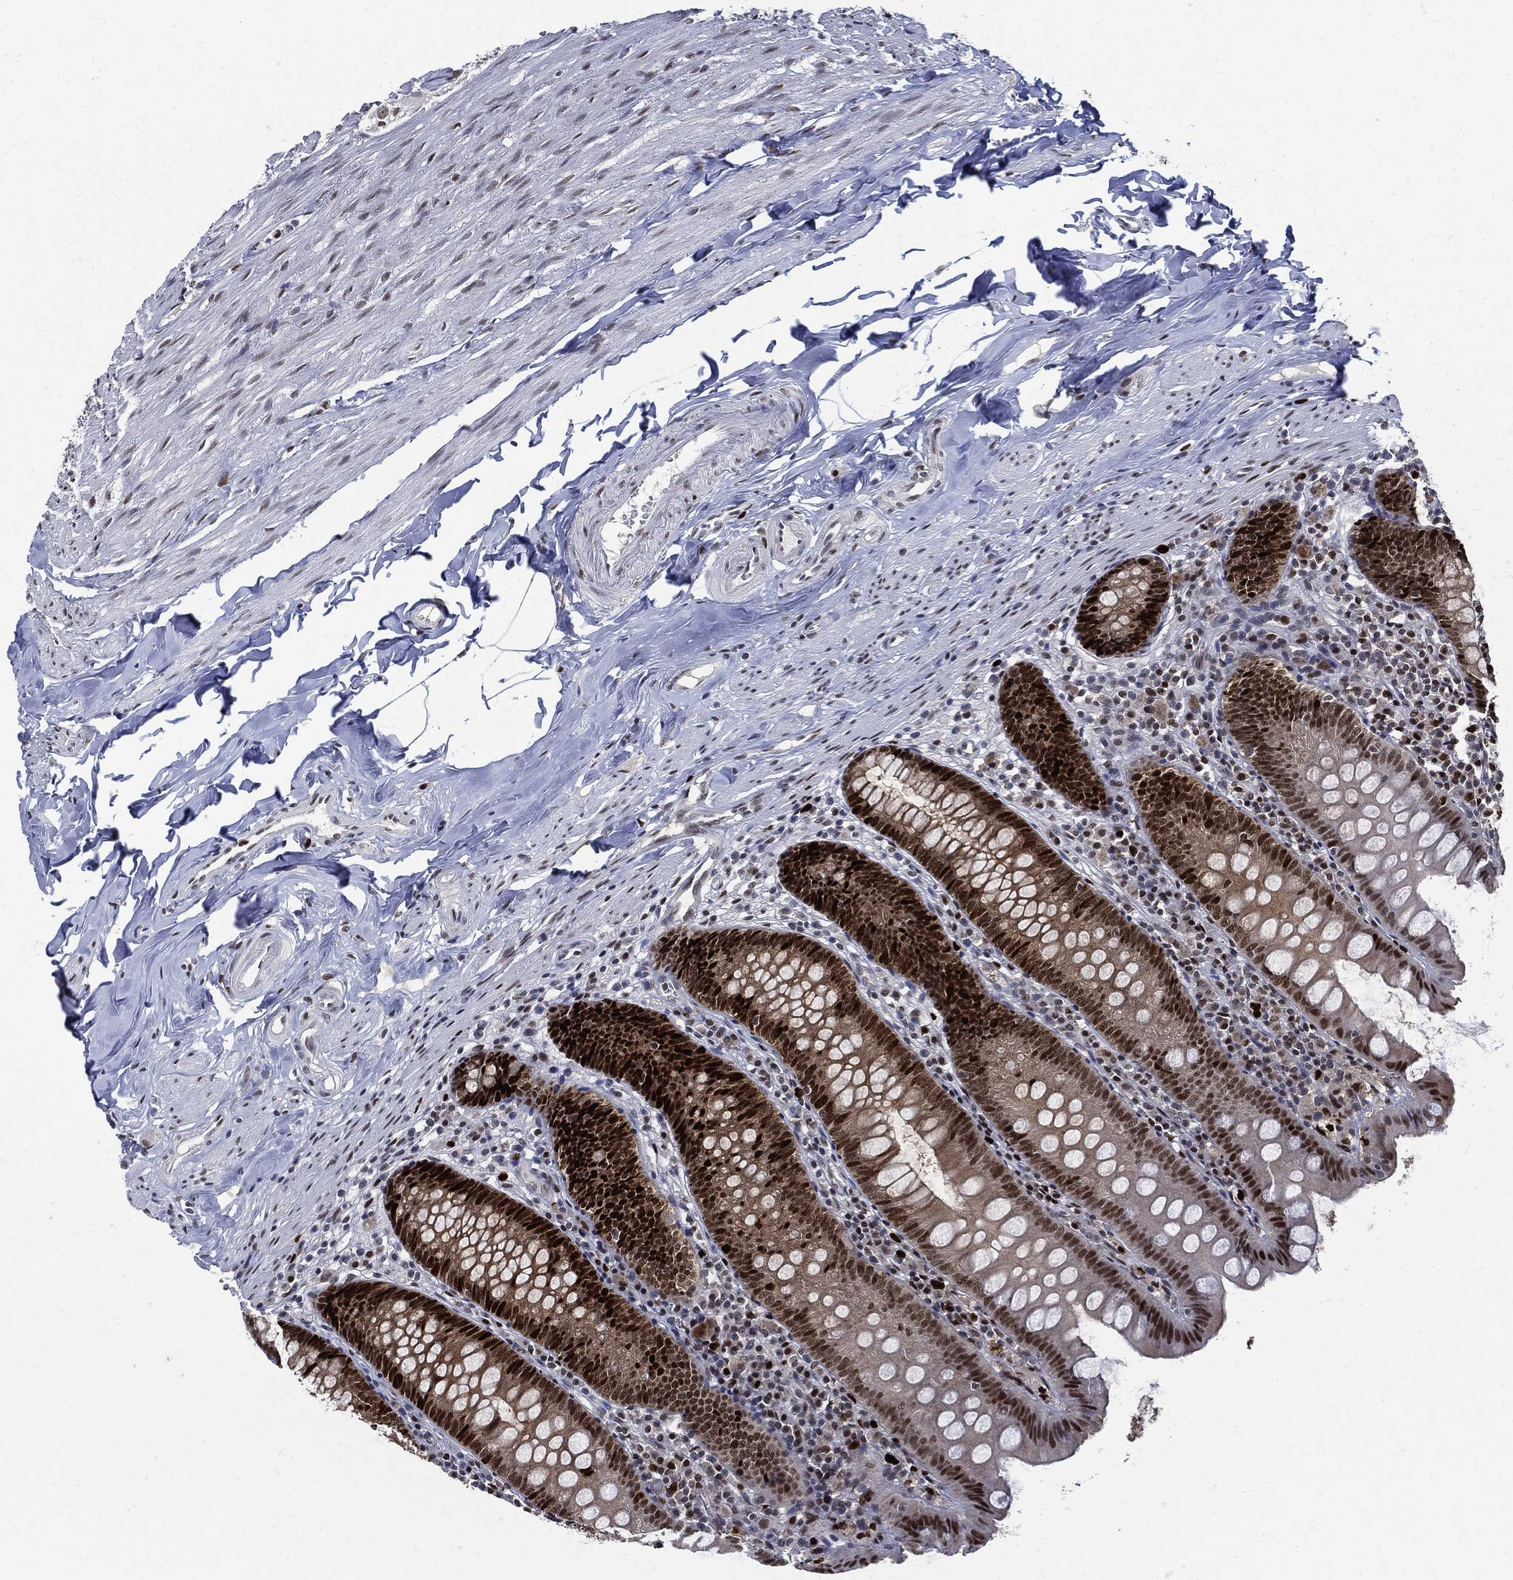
{"staining": {"intensity": "strong", "quantity": "25%-75%", "location": "nuclear"}, "tissue": "appendix", "cell_type": "Glandular cells", "image_type": "normal", "snomed": [{"axis": "morphology", "description": "Normal tissue, NOS"}, {"axis": "topography", "description": "Appendix"}], "caption": "Immunohistochemistry micrograph of normal appendix: human appendix stained using immunohistochemistry exhibits high levels of strong protein expression localized specifically in the nuclear of glandular cells, appearing as a nuclear brown color.", "gene": "PCNA", "patient": {"sex": "female", "age": 82}}